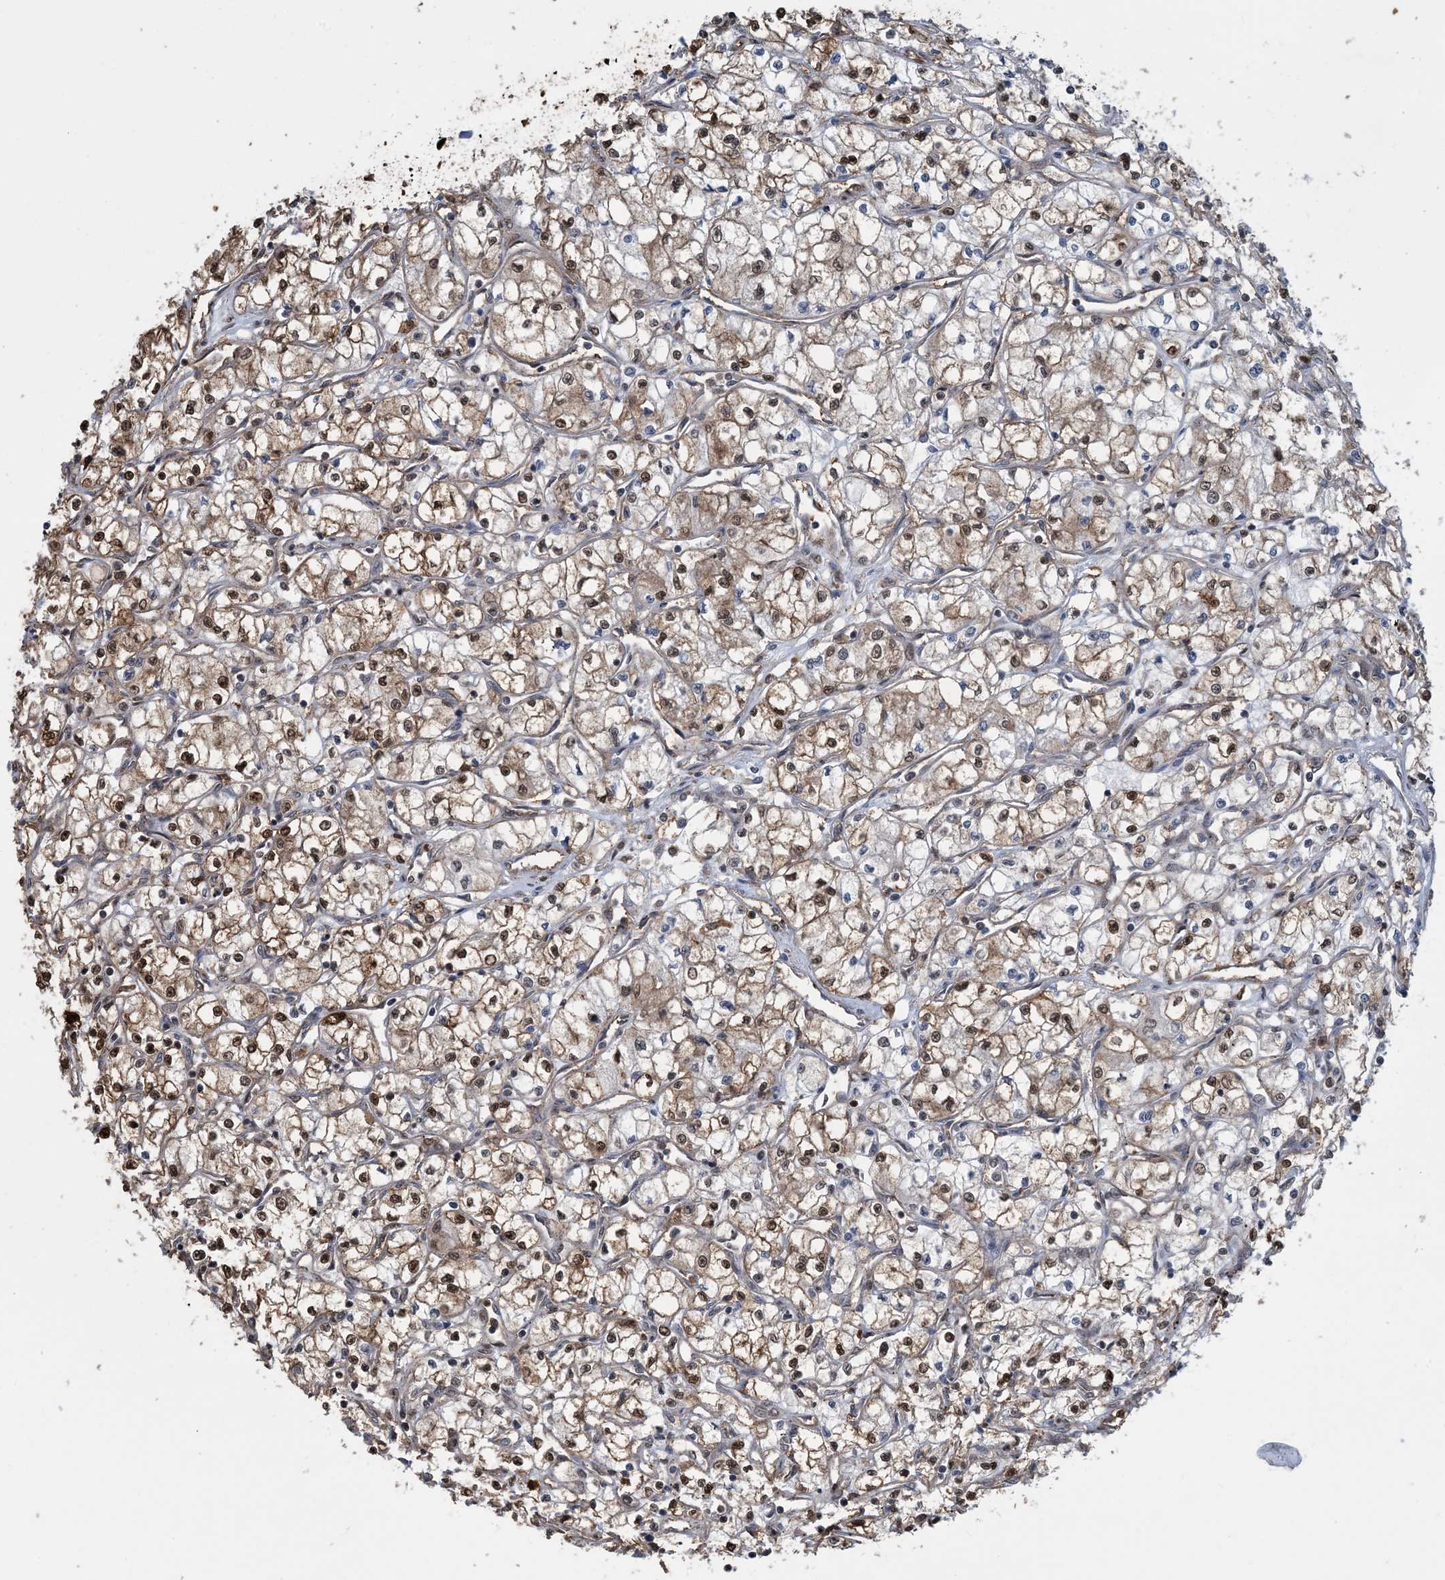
{"staining": {"intensity": "moderate", "quantity": ">75%", "location": "cytoplasmic/membranous,nuclear"}, "tissue": "renal cancer", "cell_type": "Tumor cells", "image_type": "cancer", "snomed": [{"axis": "morphology", "description": "Adenocarcinoma, NOS"}, {"axis": "topography", "description": "Kidney"}], "caption": "IHC of human adenocarcinoma (renal) shows medium levels of moderate cytoplasmic/membranous and nuclear positivity in about >75% of tumor cells.", "gene": "HSPA1A", "patient": {"sex": "male", "age": 59}}